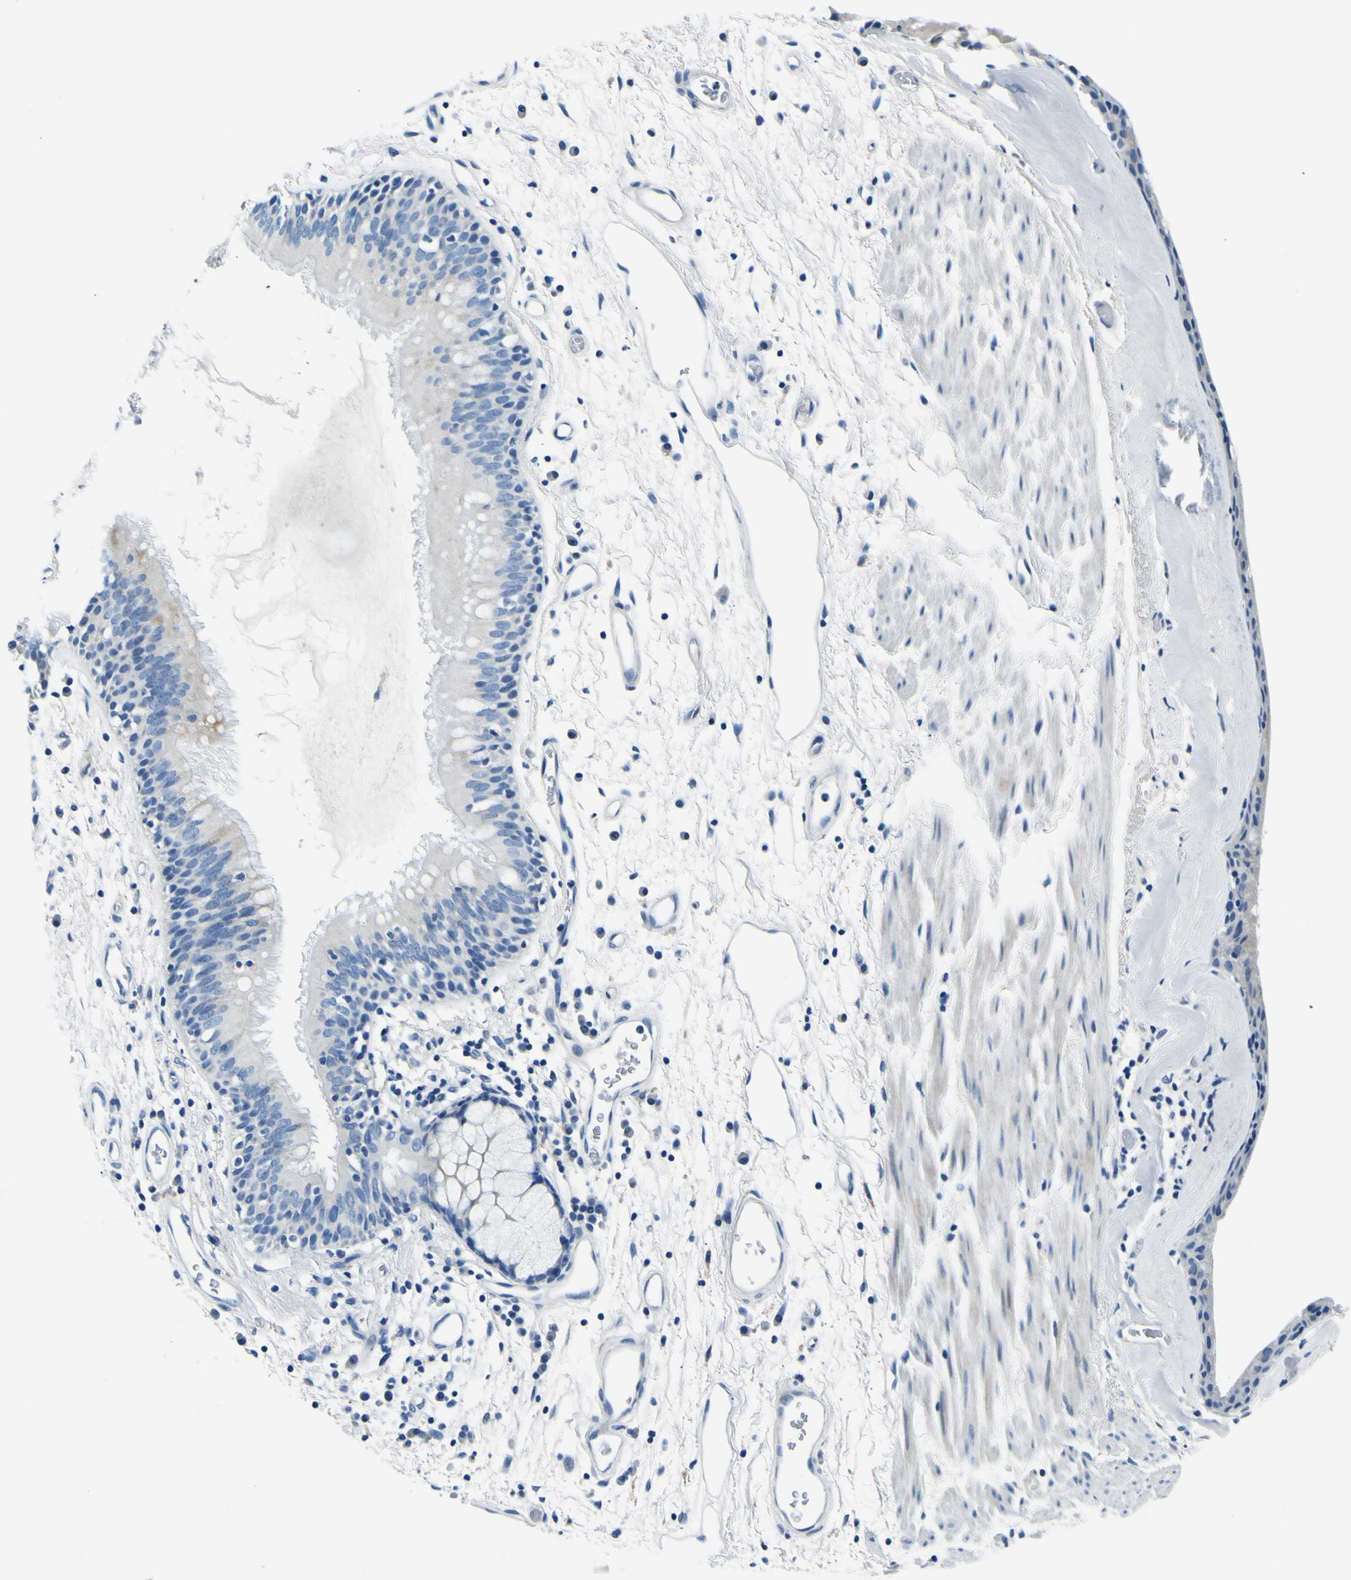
{"staining": {"intensity": "negative", "quantity": "none", "location": "none"}, "tissue": "bronchus", "cell_type": "Respiratory epithelial cells", "image_type": "normal", "snomed": [{"axis": "morphology", "description": "Normal tissue, NOS"}, {"axis": "morphology", "description": "Adenocarcinoma, NOS"}, {"axis": "topography", "description": "Bronchus"}, {"axis": "topography", "description": "Lung"}], "caption": "An immunohistochemistry (IHC) micrograph of normal bronchus is shown. There is no staining in respiratory epithelial cells of bronchus. (DAB (3,3'-diaminobenzidine) IHC, high magnification).", "gene": "ADGRA2", "patient": {"sex": "female", "age": 54}}